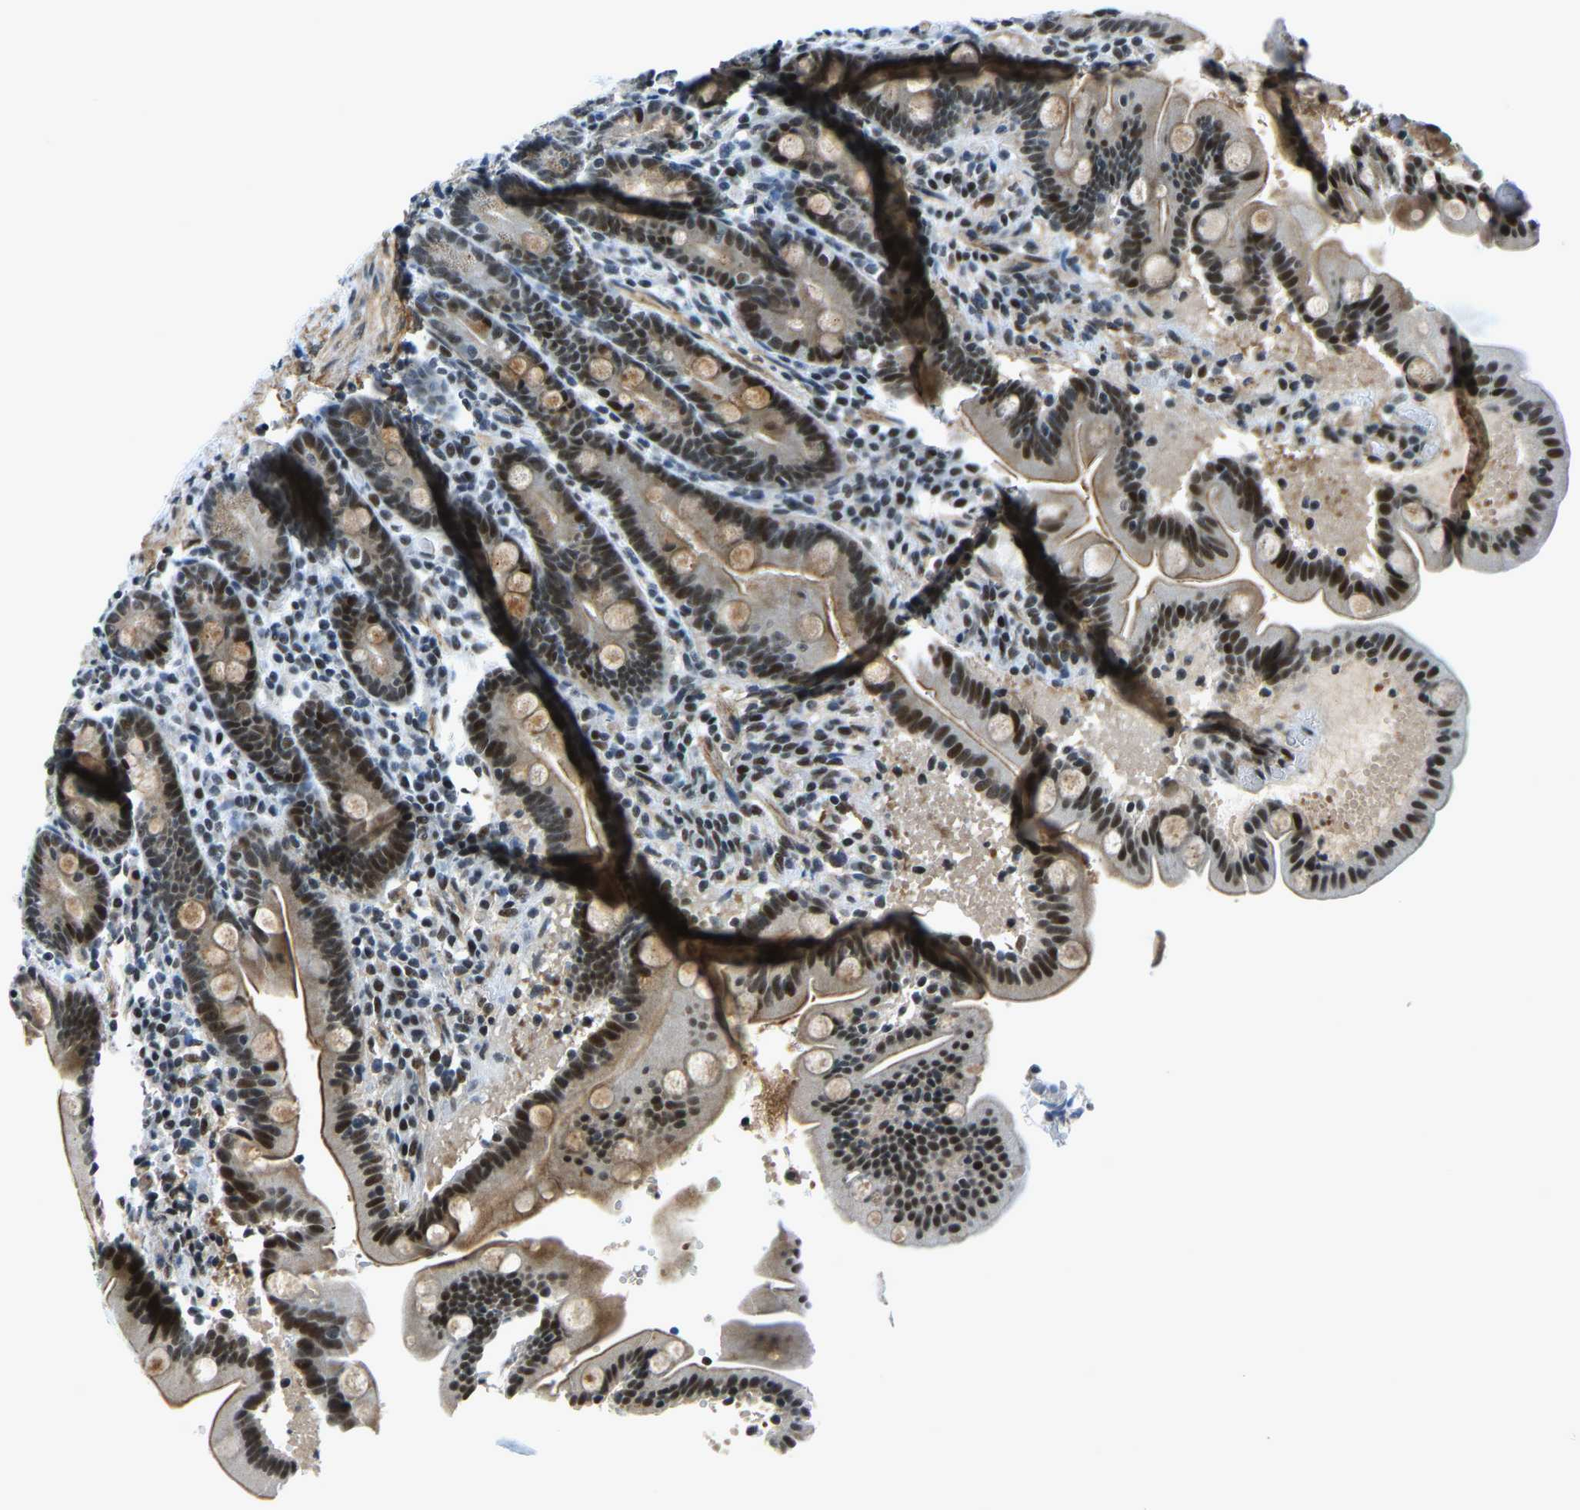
{"staining": {"intensity": "moderate", "quantity": ">75%", "location": "cytoplasmic/membranous,nuclear"}, "tissue": "duodenum", "cell_type": "Glandular cells", "image_type": "normal", "snomed": [{"axis": "morphology", "description": "Normal tissue, NOS"}, {"axis": "topography", "description": "Duodenum"}], "caption": "Protein staining by immunohistochemistry (IHC) reveals moderate cytoplasmic/membranous,nuclear staining in about >75% of glandular cells in normal duodenum. The staining was performed using DAB, with brown indicating positive protein expression. Nuclei are stained blue with hematoxylin.", "gene": "PRCC", "patient": {"sex": "male", "age": 54}}